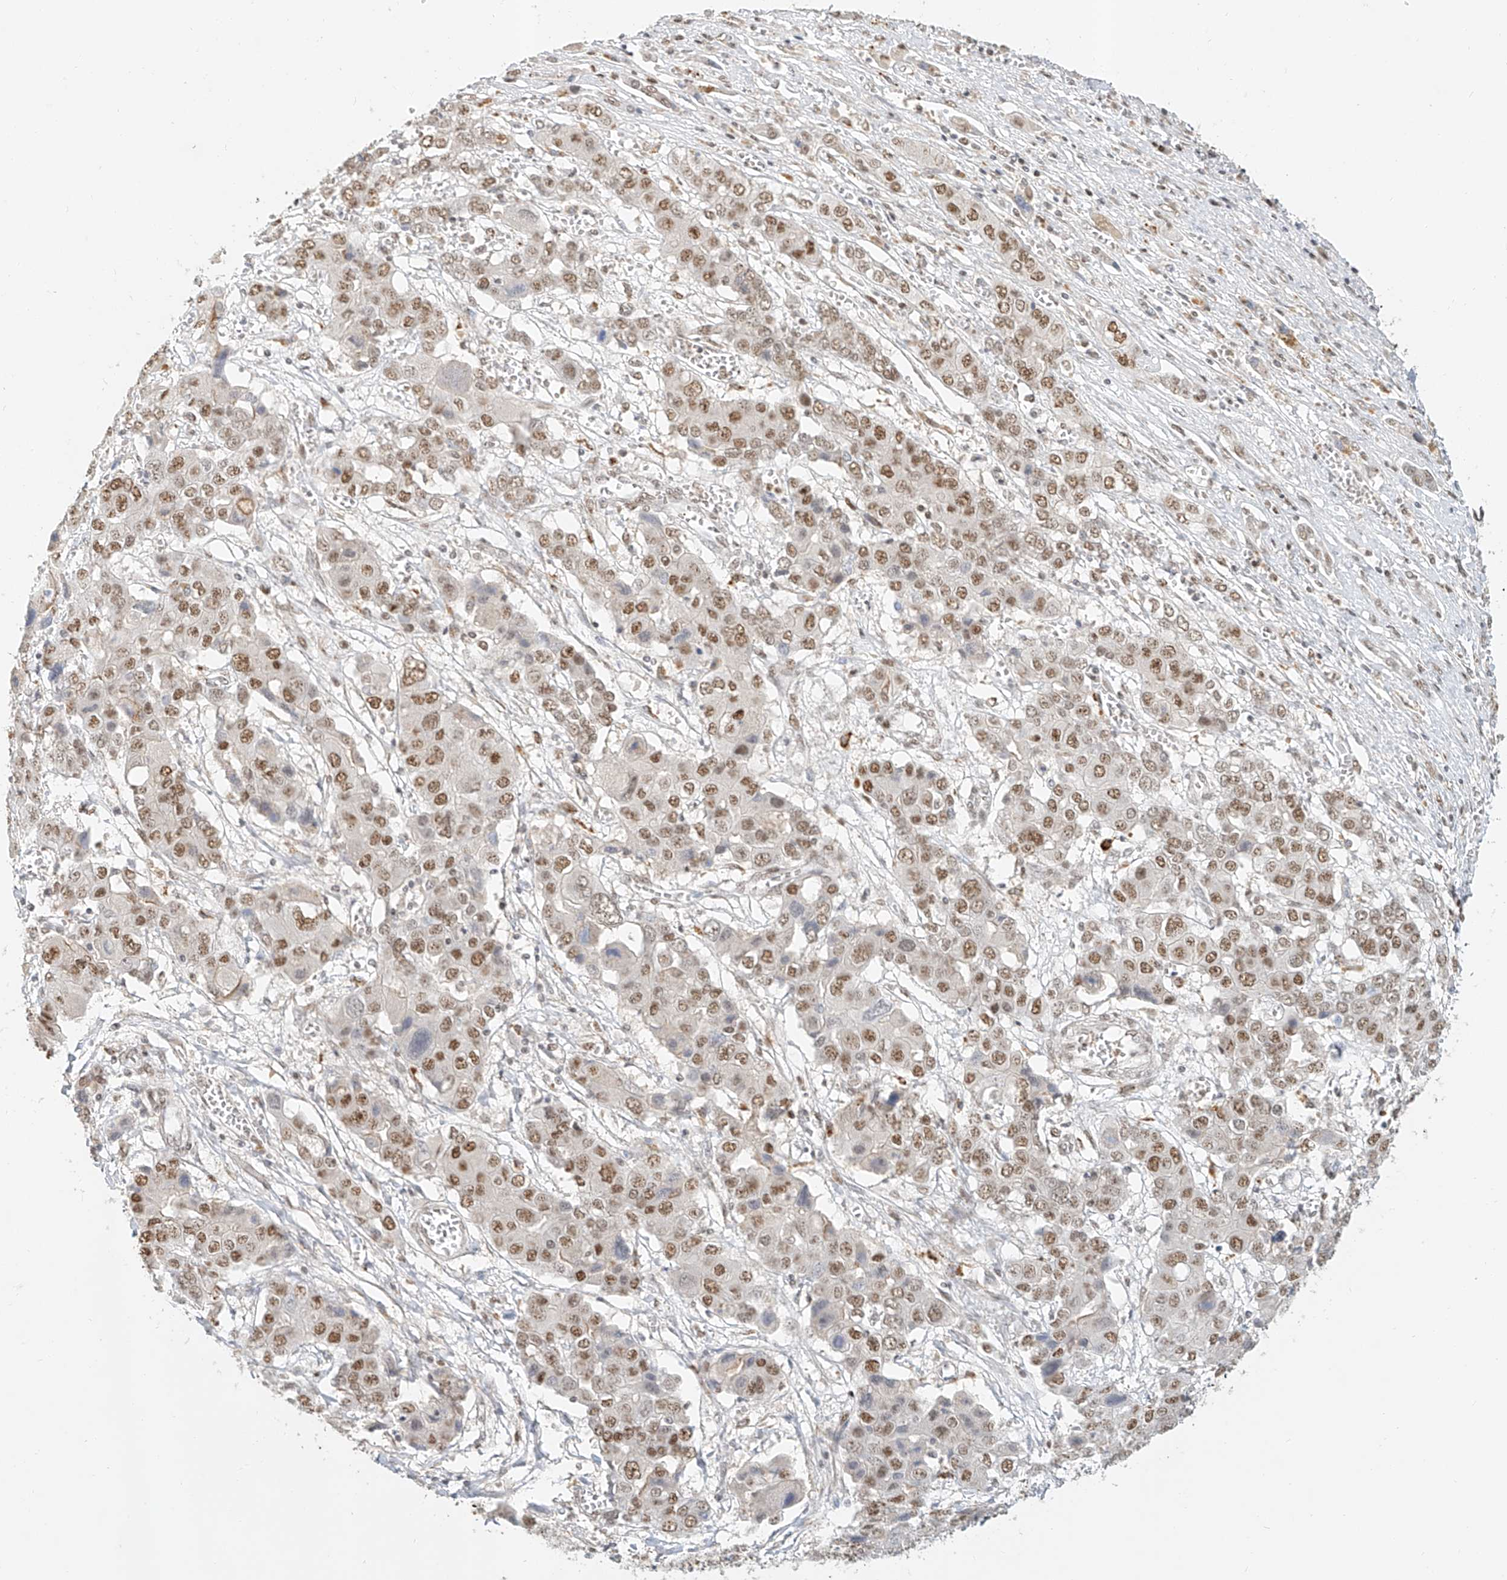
{"staining": {"intensity": "moderate", "quantity": ">75%", "location": "nuclear"}, "tissue": "liver cancer", "cell_type": "Tumor cells", "image_type": "cancer", "snomed": [{"axis": "morphology", "description": "Cholangiocarcinoma"}, {"axis": "topography", "description": "Liver"}], "caption": "Protein staining reveals moderate nuclear positivity in about >75% of tumor cells in cholangiocarcinoma (liver). The protein of interest is stained brown, and the nuclei are stained in blue (DAB IHC with brightfield microscopy, high magnification).", "gene": "CXorf58", "patient": {"sex": "male", "age": 67}}